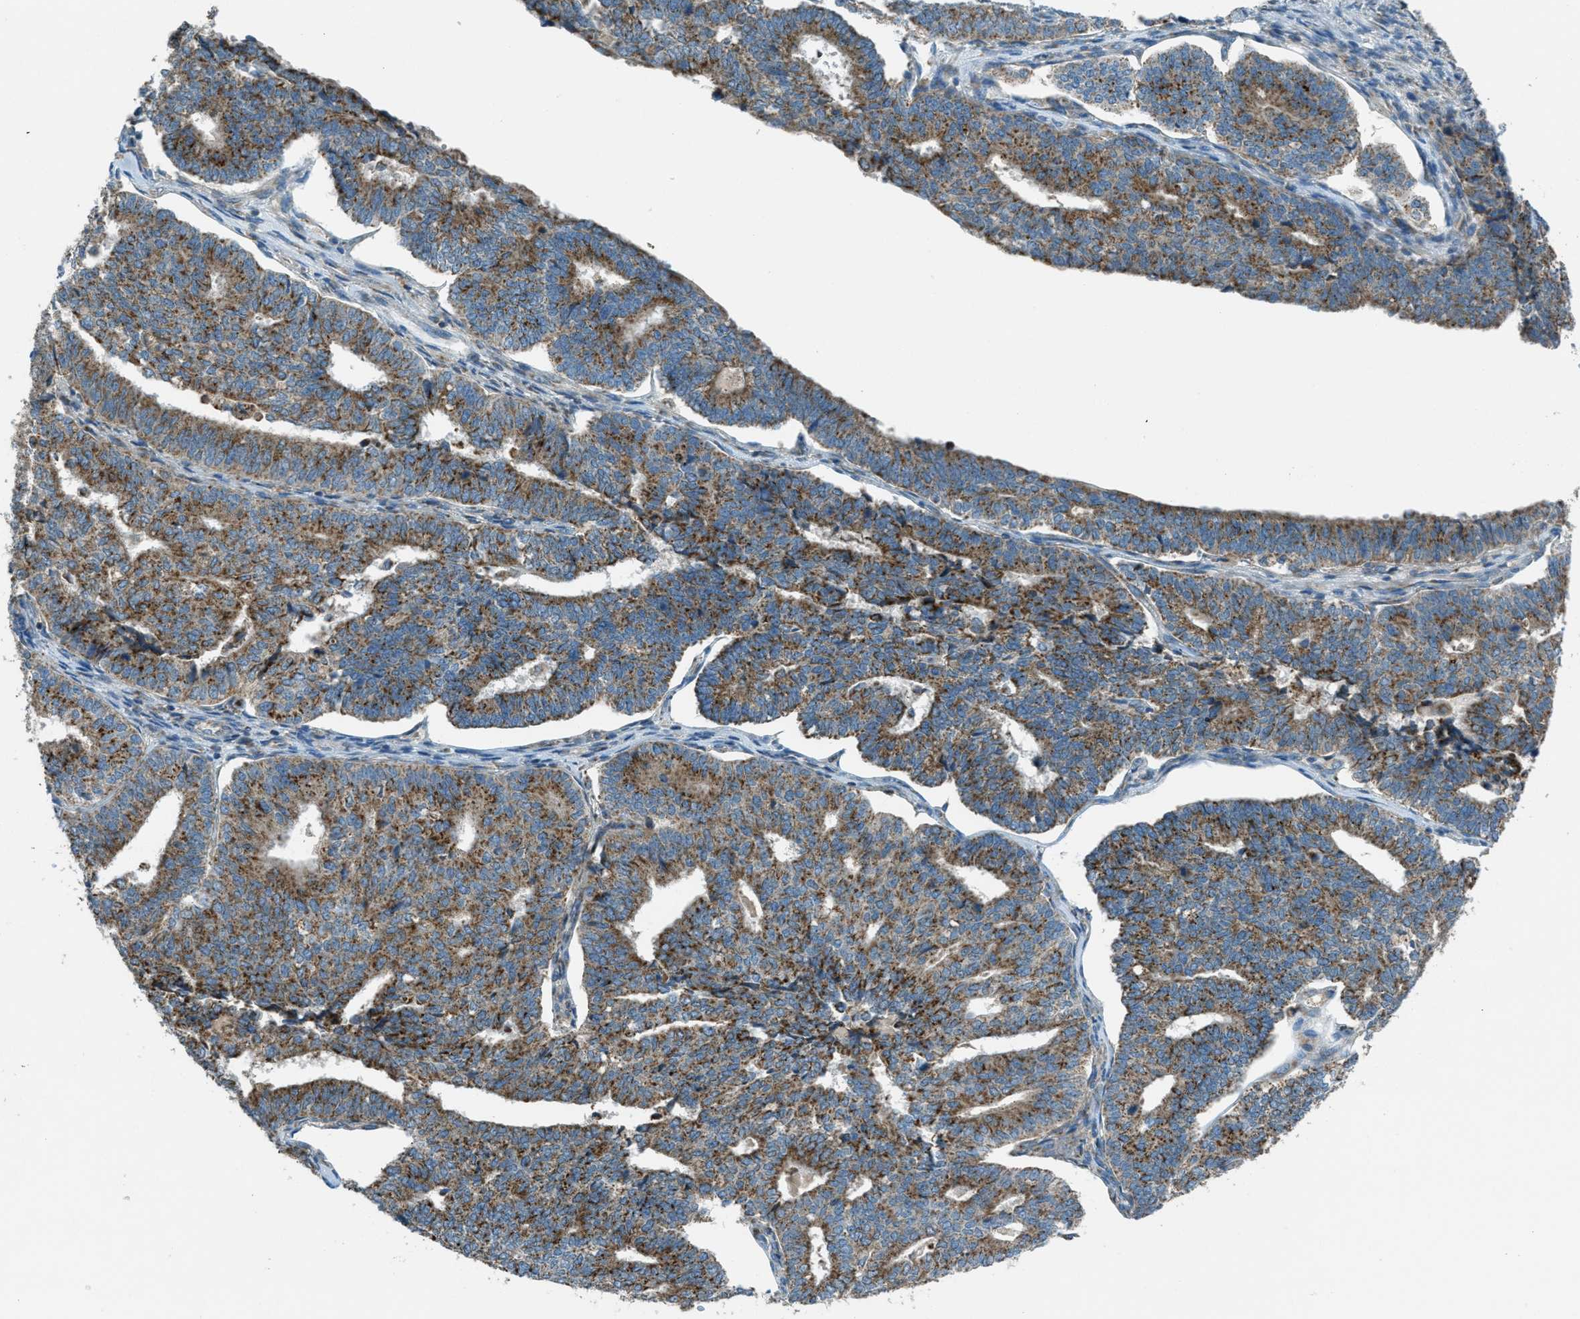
{"staining": {"intensity": "moderate", "quantity": ">75%", "location": "cytoplasmic/membranous"}, "tissue": "endometrial cancer", "cell_type": "Tumor cells", "image_type": "cancer", "snomed": [{"axis": "morphology", "description": "Adenocarcinoma, NOS"}, {"axis": "topography", "description": "Endometrium"}], "caption": "The immunohistochemical stain shows moderate cytoplasmic/membranous expression in tumor cells of endometrial cancer (adenocarcinoma) tissue.", "gene": "BCKDK", "patient": {"sex": "female", "age": 70}}